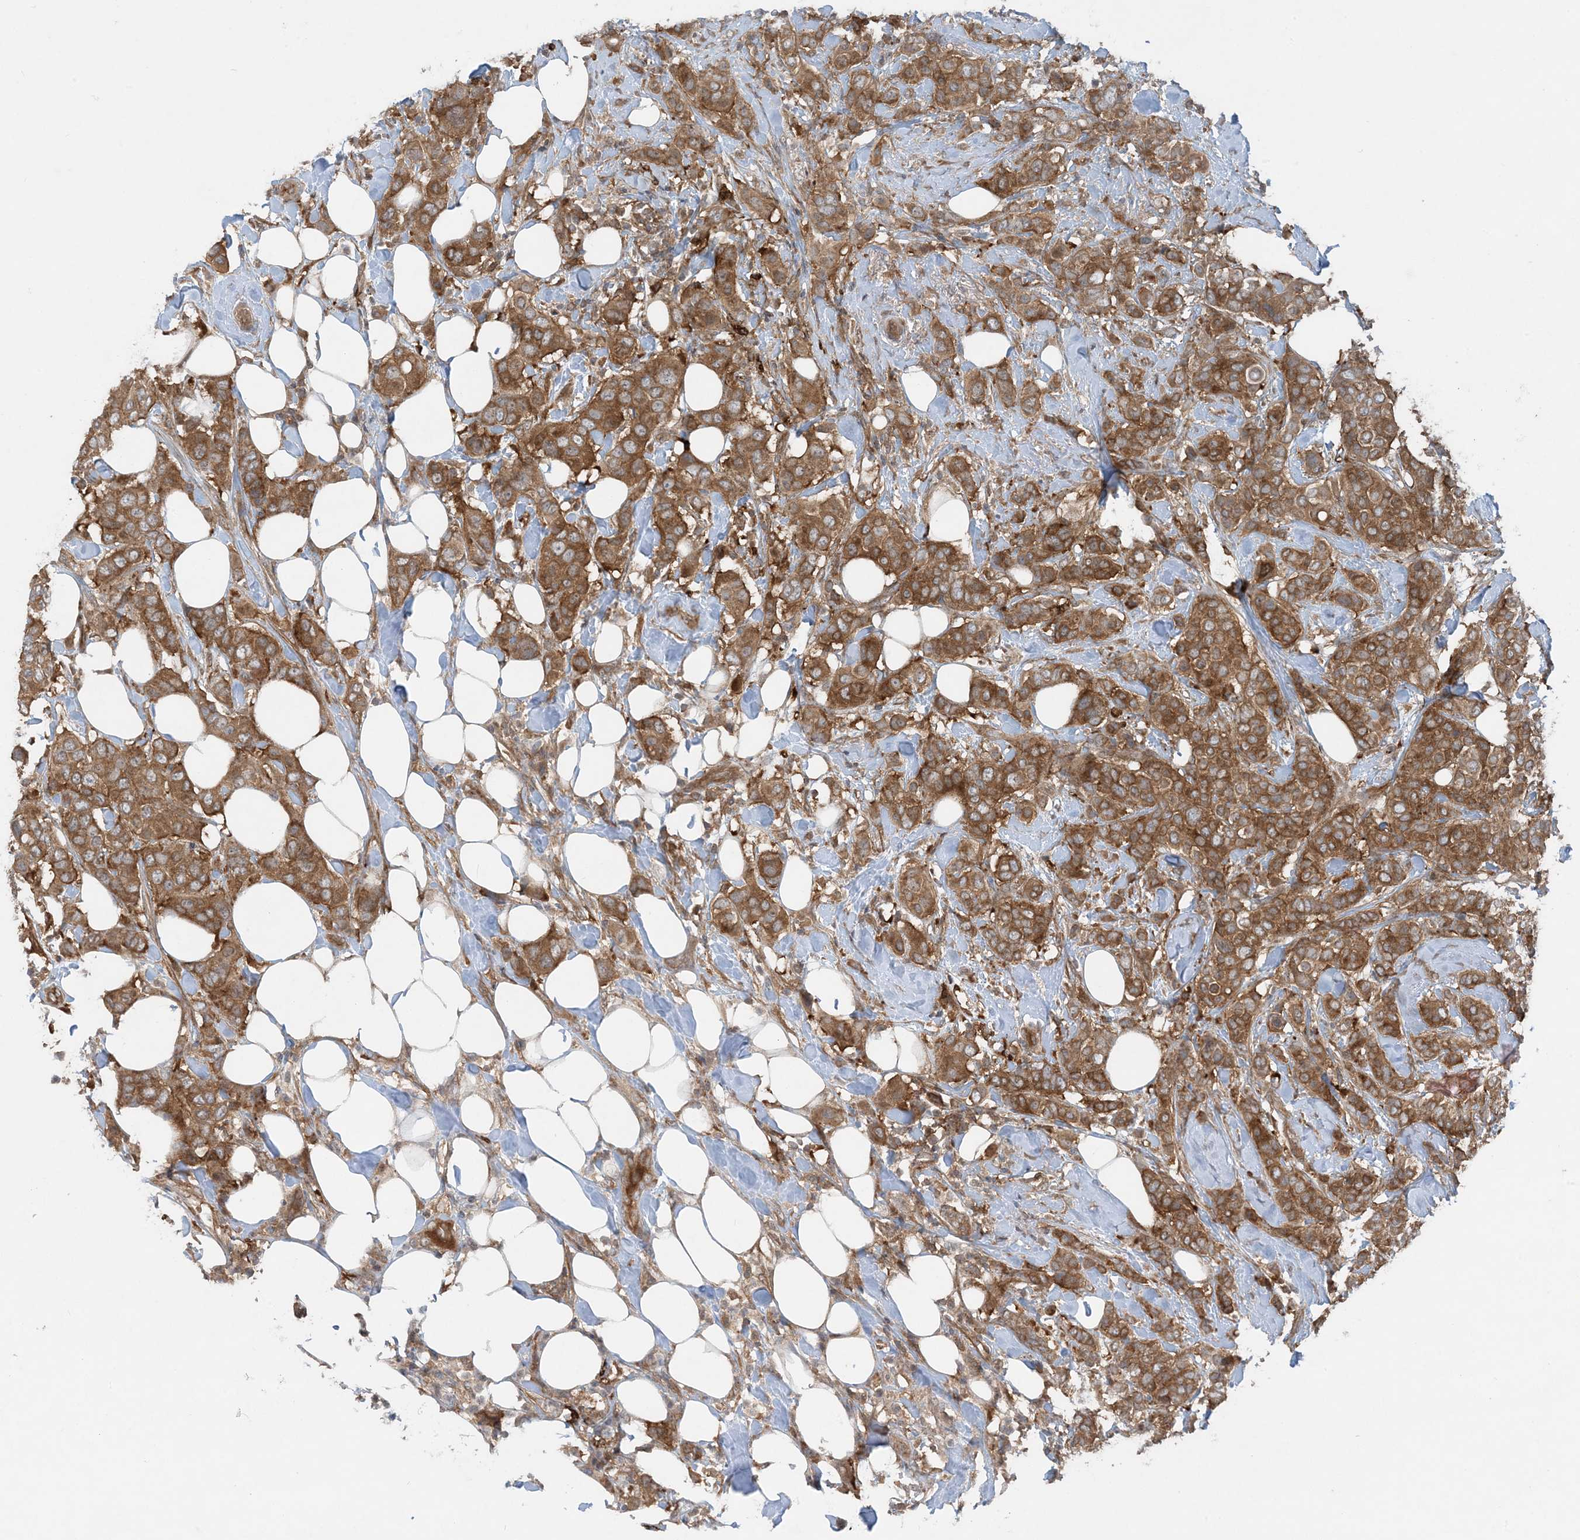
{"staining": {"intensity": "moderate", "quantity": ">75%", "location": "cytoplasmic/membranous"}, "tissue": "breast cancer", "cell_type": "Tumor cells", "image_type": "cancer", "snomed": [{"axis": "morphology", "description": "Lobular carcinoma"}, {"axis": "topography", "description": "Breast"}], "caption": "IHC photomicrograph of lobular carcinoma (breast) stained for a protein (brown), which demonstrates medium levels of moderate cytoplasmic/membranous positivity in approximately >75% of tumor cells.", "gene": "STAM2", "patient": {"sex": "female", "age": 51}}